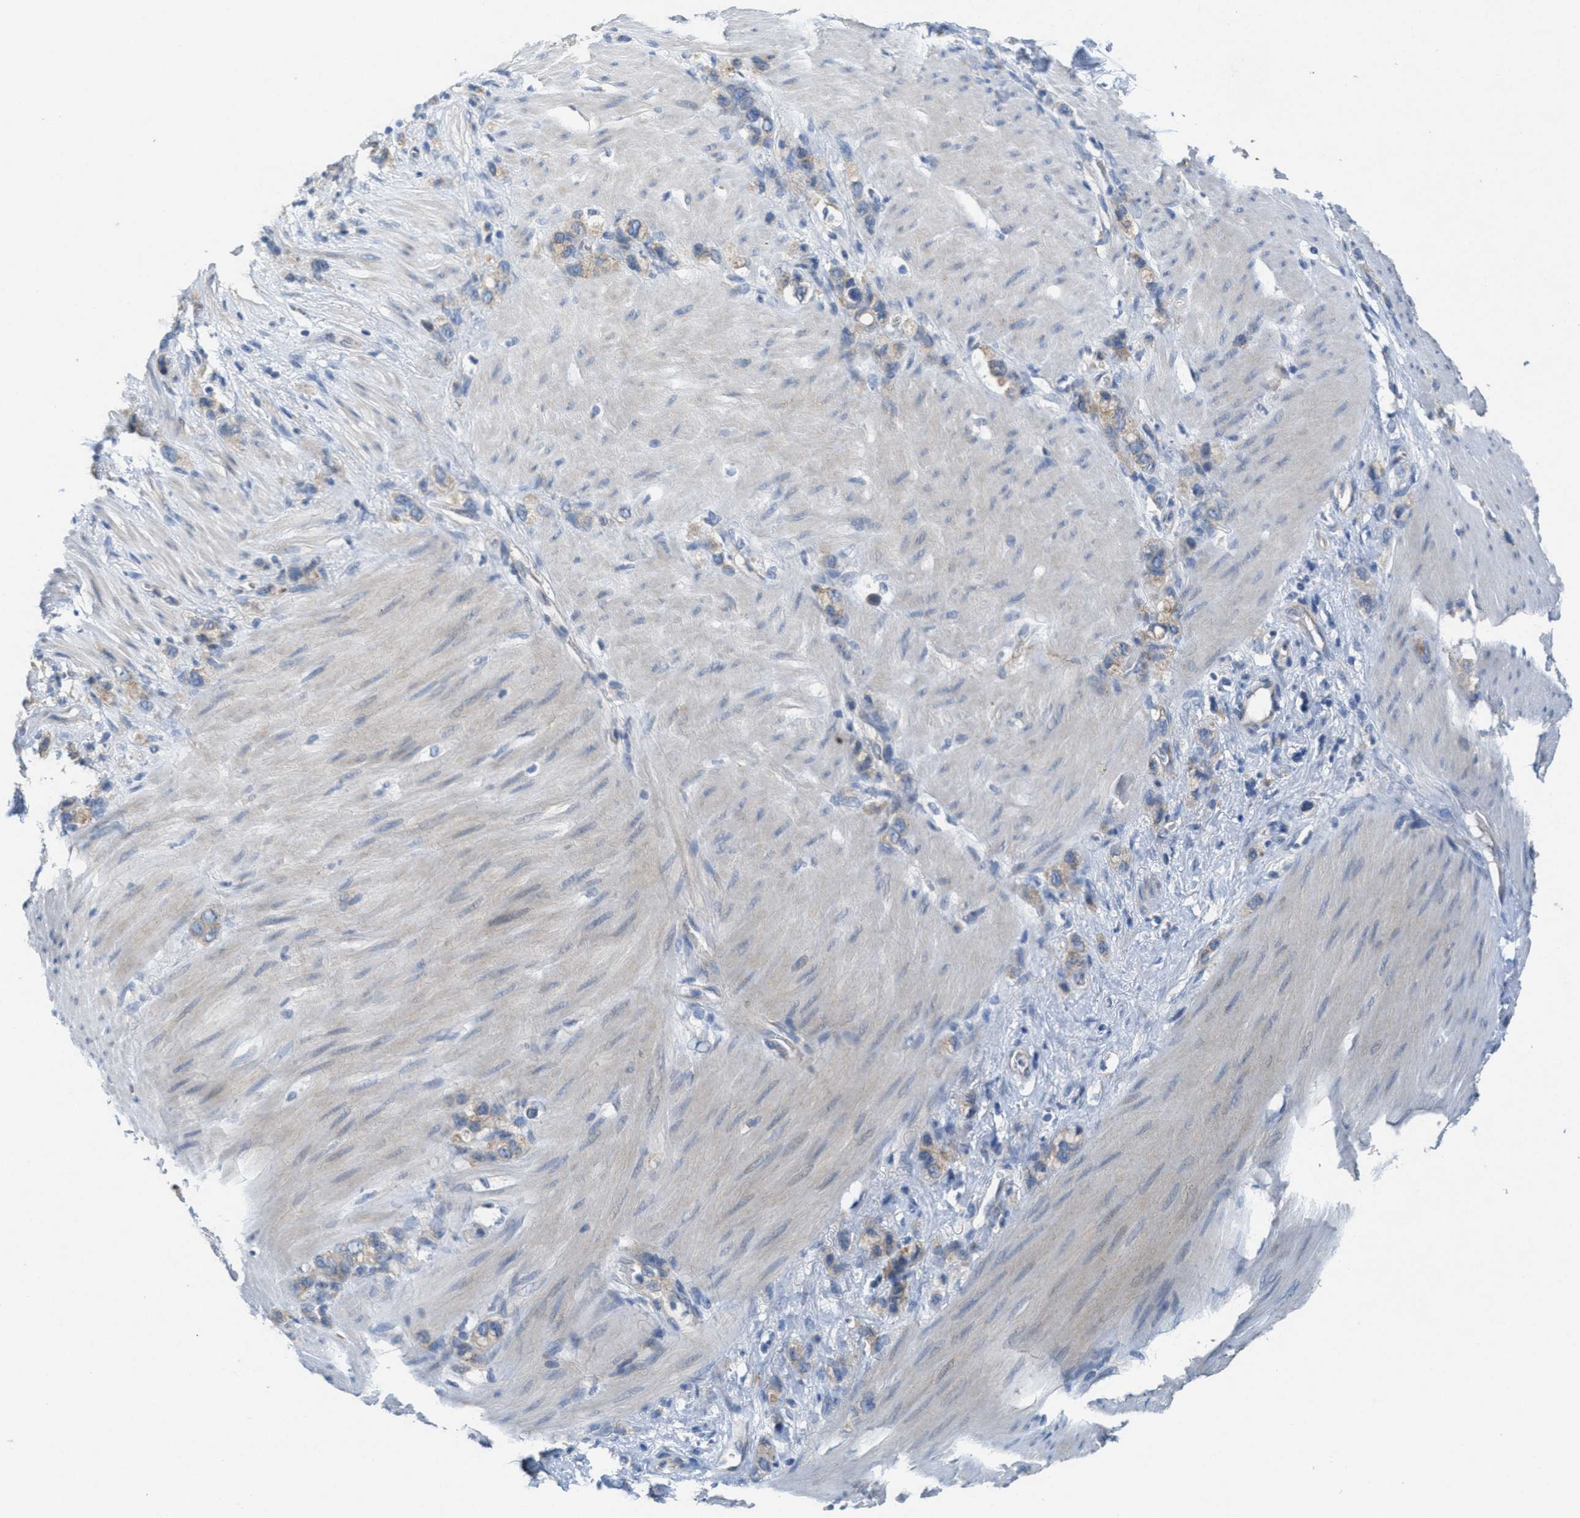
{"staining": {"intensity": "negative", "quantity": "none", "location": "none"}, "tissue": "stomach cancer", "cell_type": "Tumor cells", "image_type": "cancer", "snomed": [{"axis": "morphology", "description": "Normal tissue, NOS"}, {"axis": "morphology", "description": "Adenocarcinoma, NOS"}, {"axis": "morphology", "description": "Adenocarcinoma, High grade"}, {"axis": "topography", "description": "Stomach, upper"}, {"axis": "topography", "description": "Stomach"}], "caption": "This is an immunohistochemistry (IHC) micrograph of human stomach cancer. There is no staining in tumor cells.", "gene": "ZFYVE9", "patient": {"sex": "female", "age": 65}}